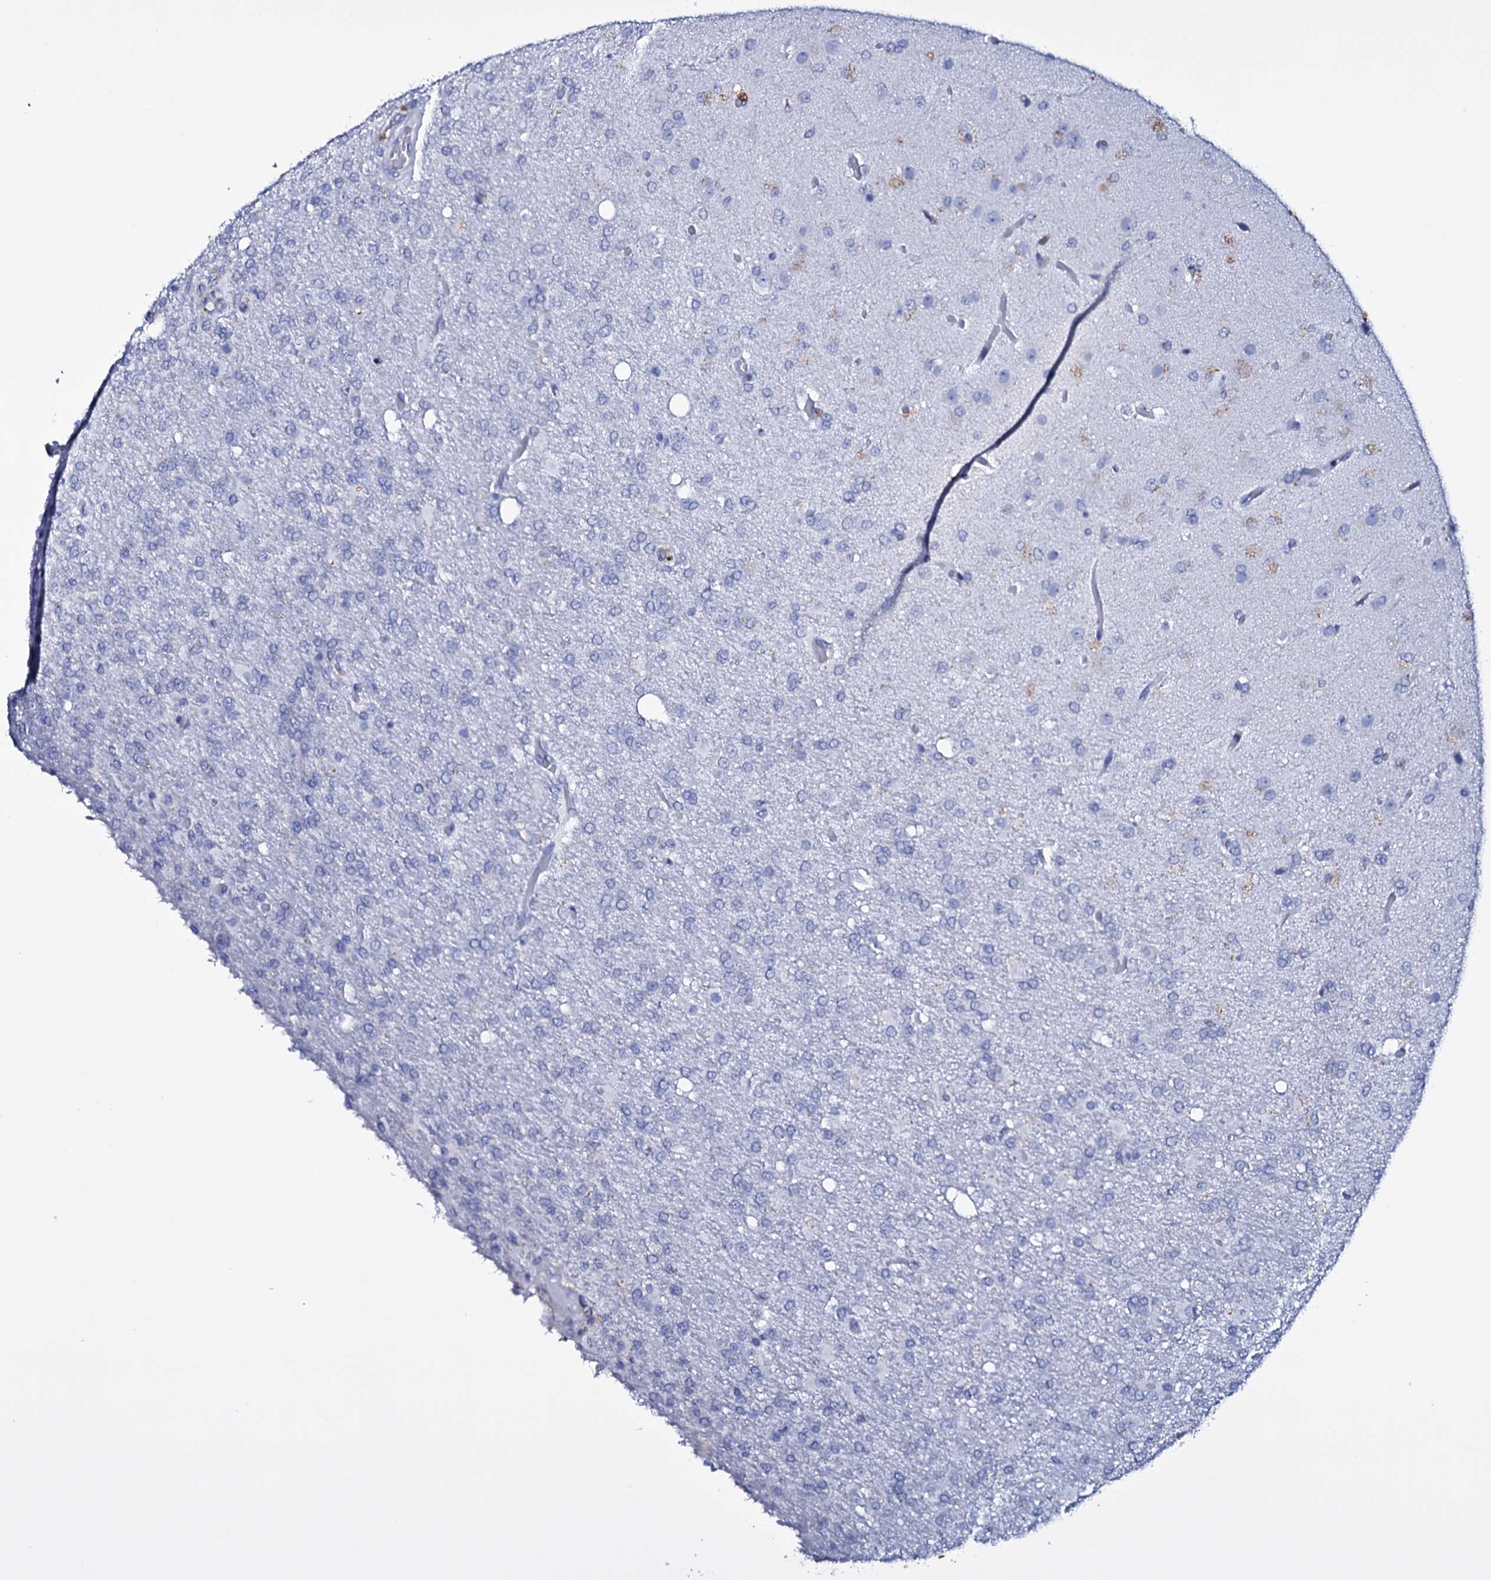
{"staining": {"intensity": "negative", "quantity": "none", "location": "none"}, "tissue": "glioma", "cell_type": "Tumor cells", "image_type": "cancer", "snomed": [{"axis": "morphology", "description": "Glioma, malignant, High grade"}, {"axis": "topography", "description": "Brain"}], "caption": "High magnification brightfield microscopy of malignant glioma (high-grade) stained with DAB (brown) and counterstained with hematoxylin (blue): tumor cells show no significant staining. Nuclei are stained in blue.", "gene": "ITPRID2", "patient": {"sex": "female", "age": 74}}